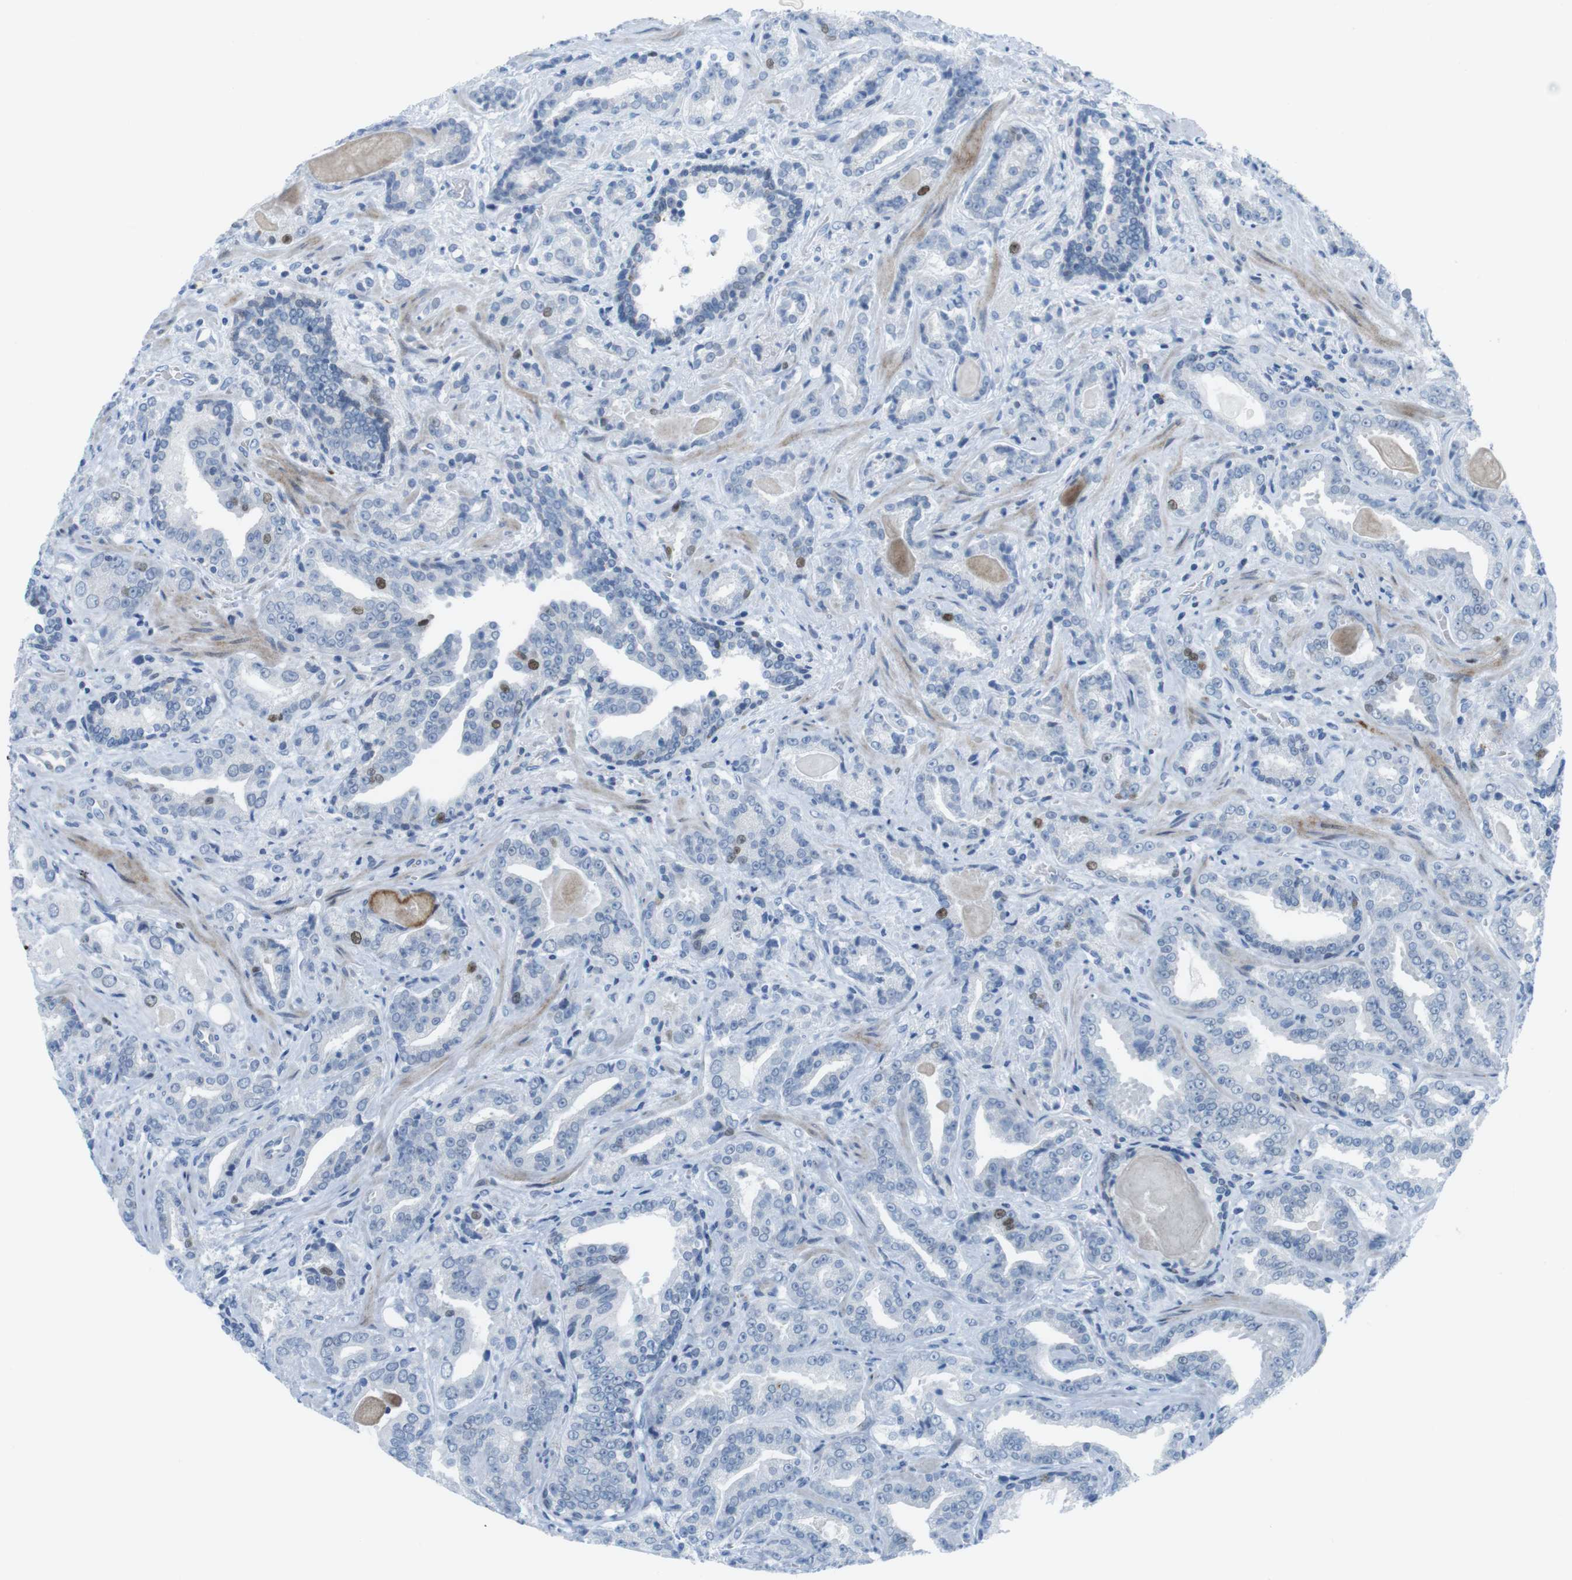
{"staining": {"intensity": "moderate", "quantity": "<25%", "location": "nuclear"}, "tissue": "prostate cancer", "cell_type": "Tumor cells", "image_type": "cancer", "snomed": [{"axis": "morphology", "description": "Adenocarcinoma, Low grade"}, {"axis": "topography", "description": "Prostate"}], "caption": "Immunohistochemistry of low-grade adenocarcinoma (prostate) displays low levels of moderate nuclear expression in approximately <25% of tumor cells. (Brightfield microscopy of DAB IHC at high magnification).", "gene": "CHAF1A", "patient": {"sex": "male", "age": 60}}